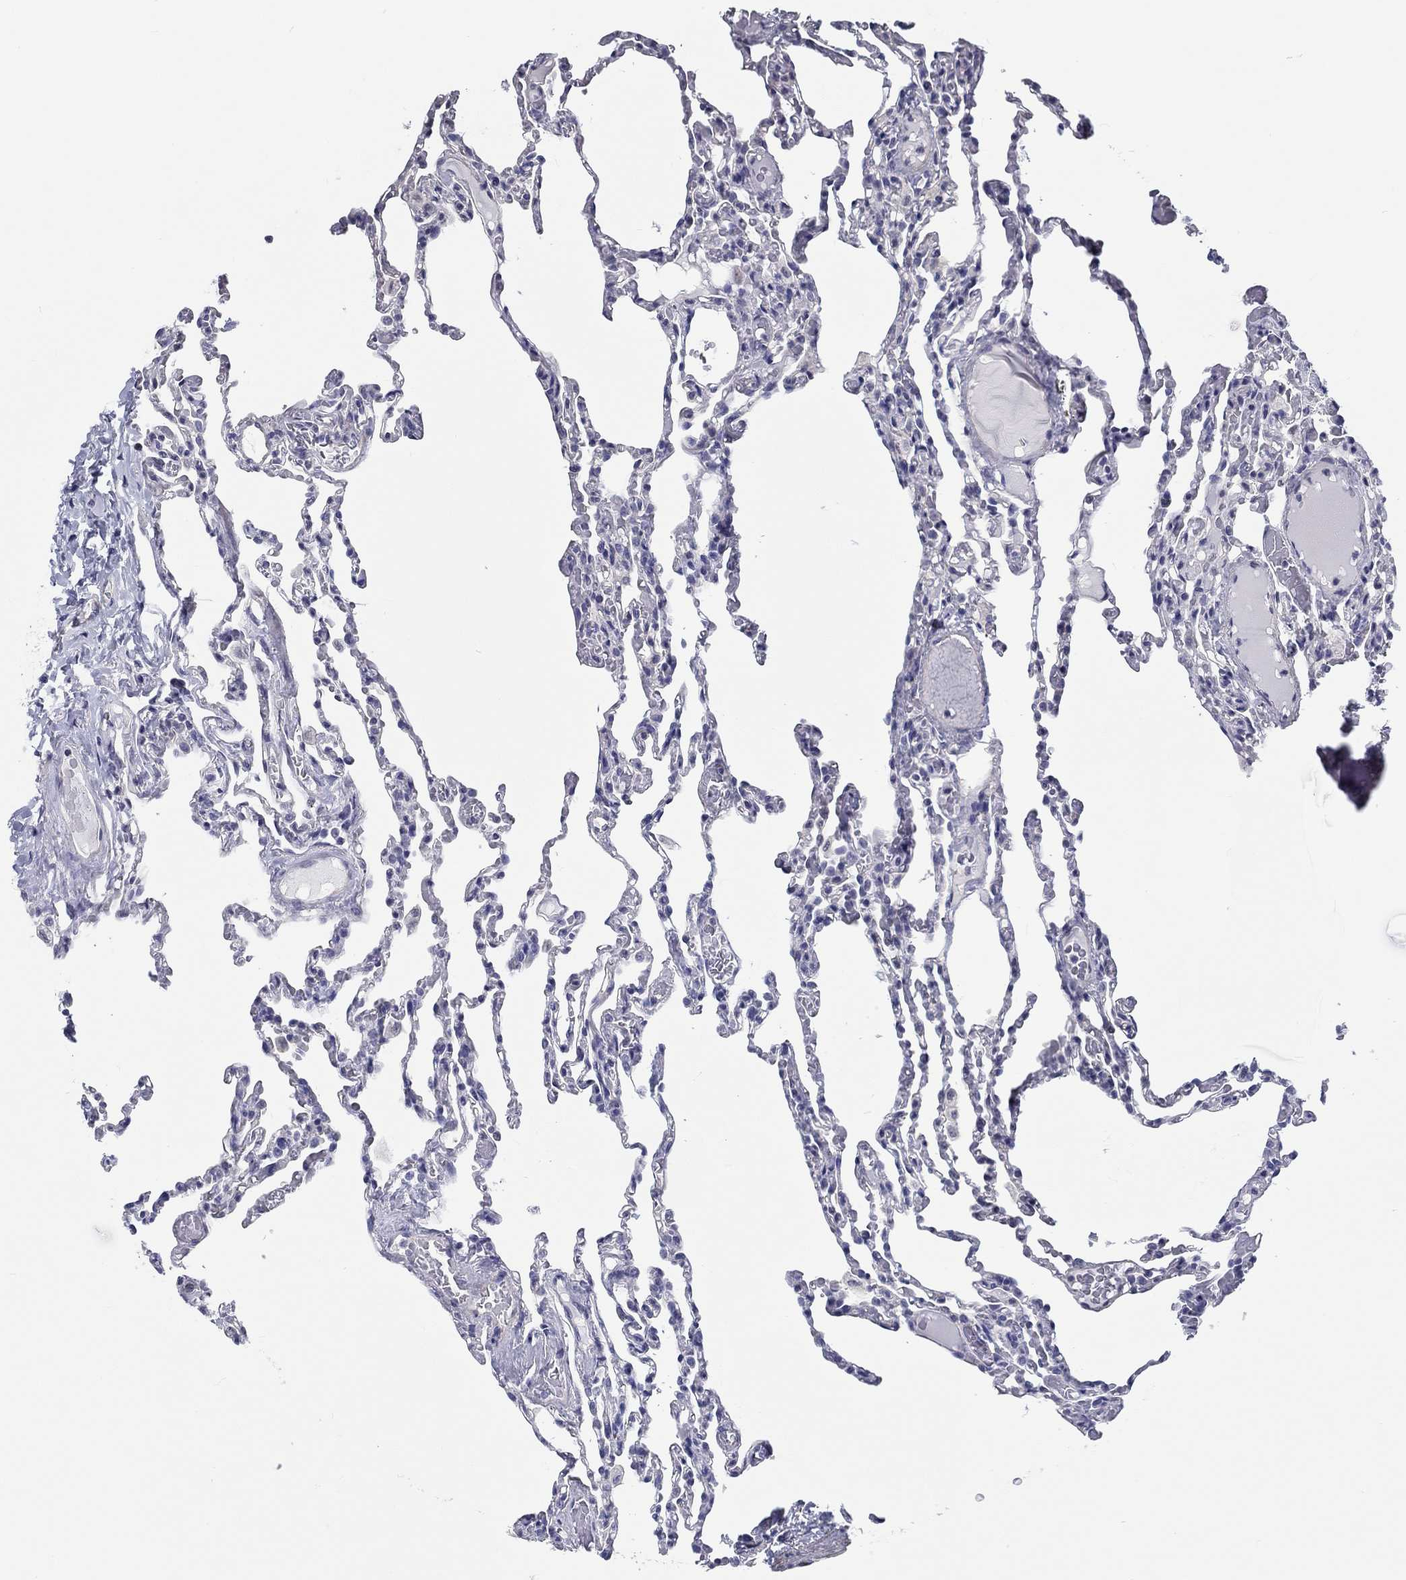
{"staining": {"intensity": "negative", "quantity": "none", "location": "none"}, "tissue": "lung", "cell_type": "Alveolar cells", "image_type": "normal", "snomed": [{"axis": "morphology", "description": "Normal tissue, NOS"}, {"axis": "topography", "description": "Lung"}], "caption": "This is an immunohistochemistry (IHC) image of unremarkable lung. There is no positivity in alveolar cells.", "gene": "CRYGD", "patient": {"sex": "female", "age": 43}}